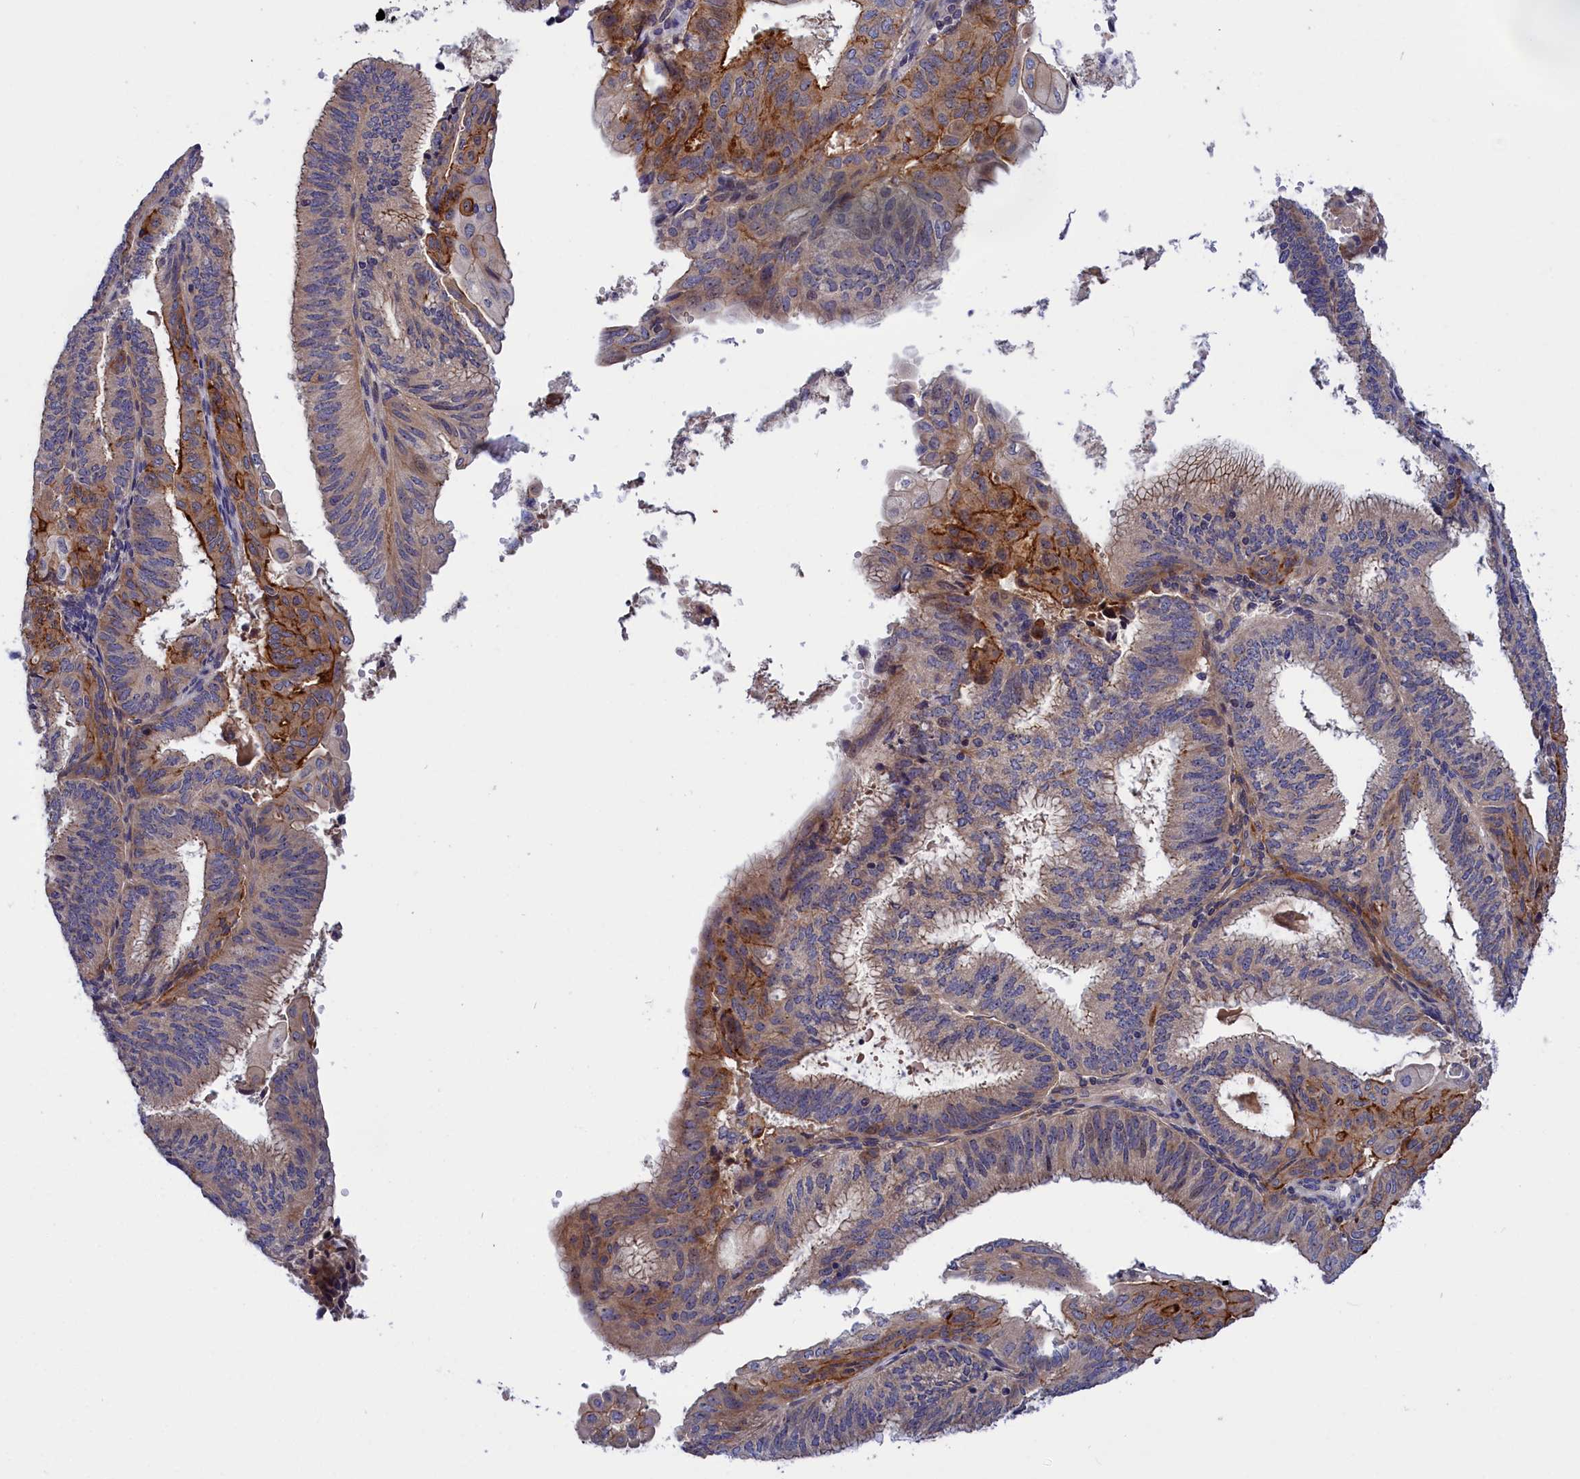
{"staining": {"intensity": "strong", "quantity": "<25%", "location": "cytoplasmic/membranous"}, "tissue": "endometrial cancer", "cell_type": "Tumor cells", "image_type": "cancer", "snomed": [{"axis": "morphology", "description": "Adenocarcinoma, NOS"}, {"axis": "topography", "description": "Endometrium"}], "caption": "Immunohistochemical staining of adenocarcinoma (endometrial) reveals medium levels of strong cytoplasmic/membranous protein positivity in about <25% of tumor cells.", "gene": "CRACD", "patient": {"sex": "female", "age": 49}}